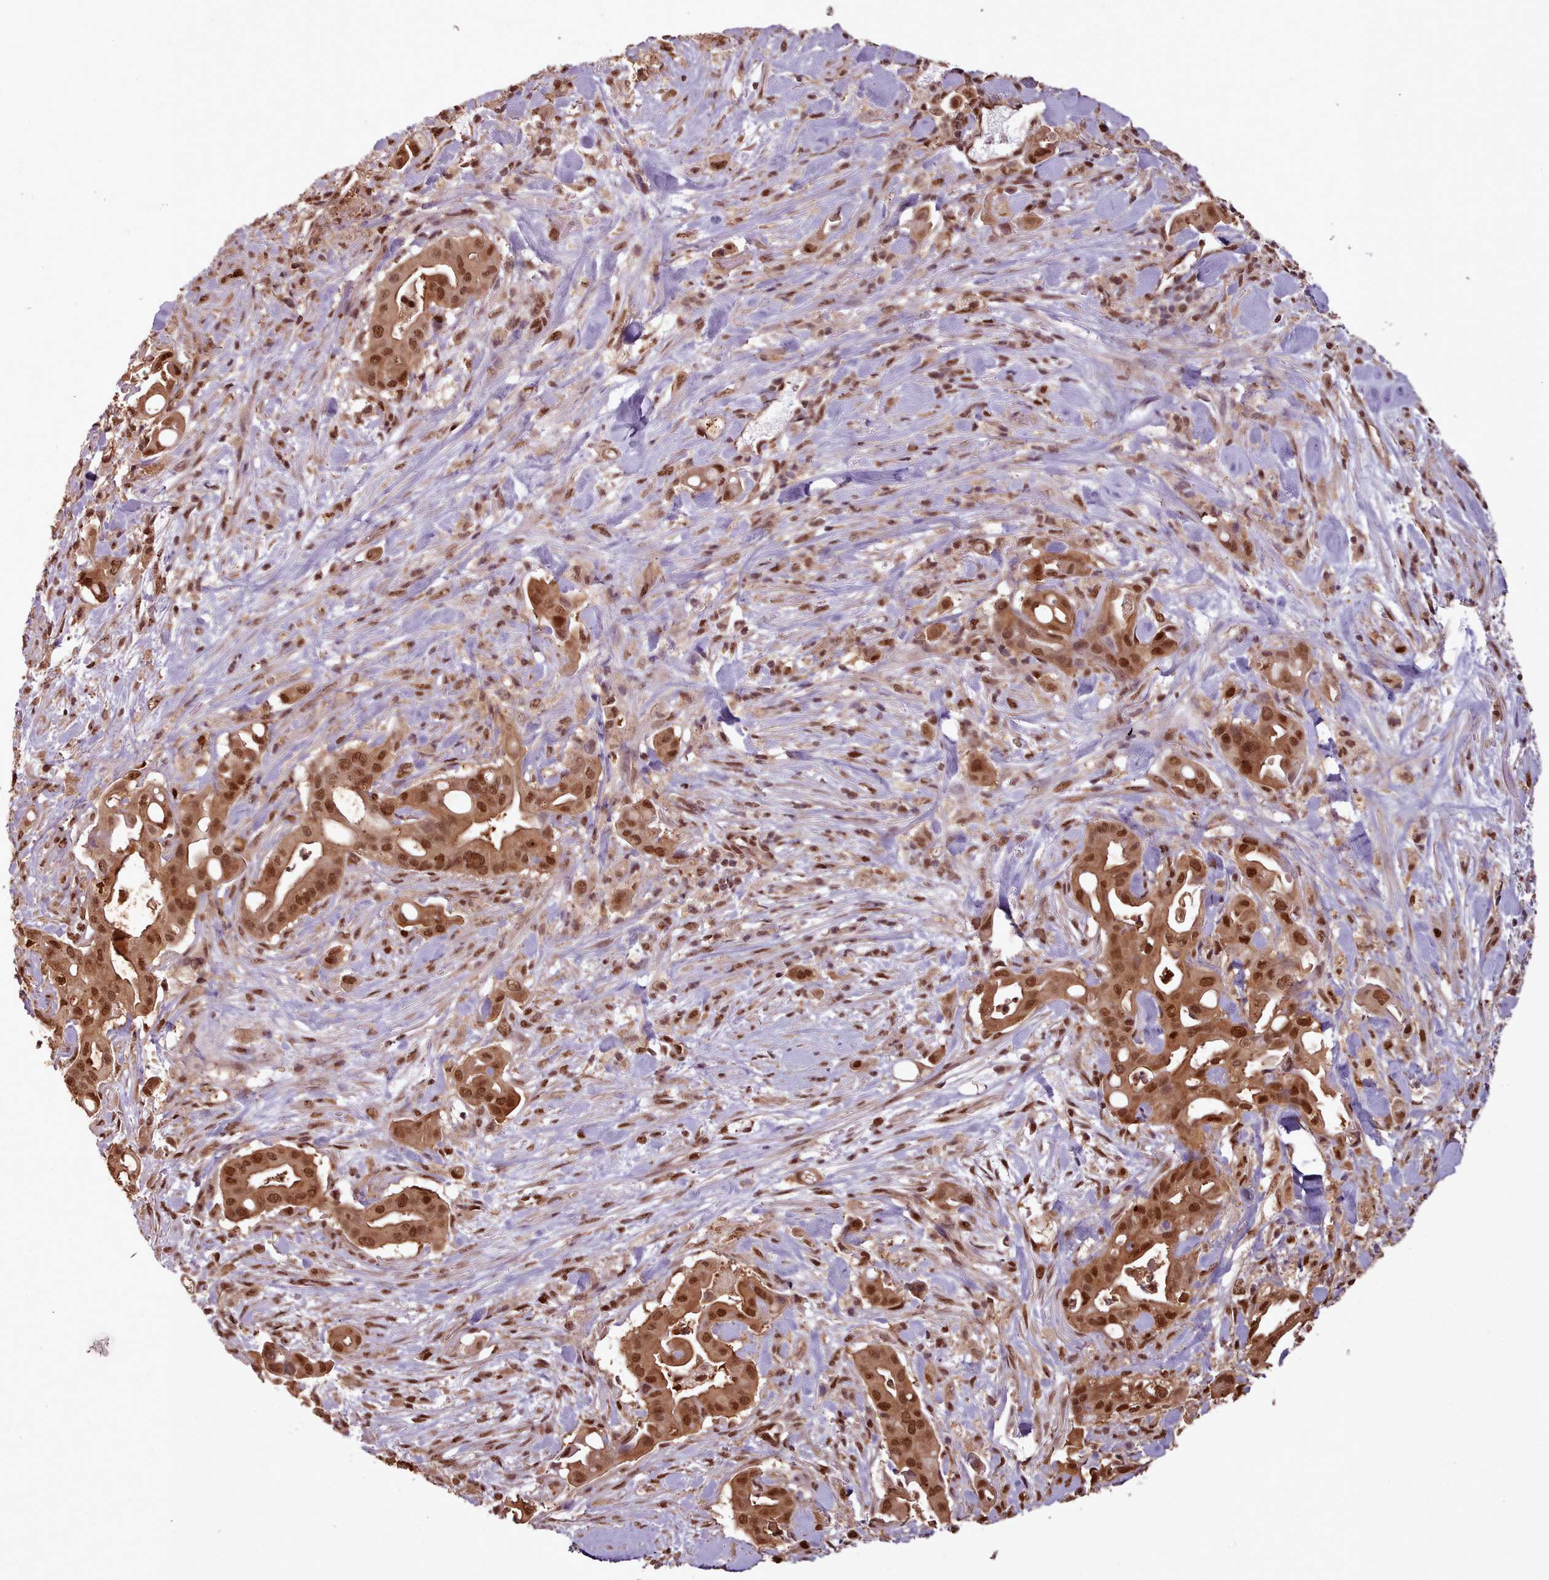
{"staining": {"intensity": "strong", "quantity": ">75%", "location": "cytoplasmic/membranous,nuclear"}, "tissue": "liver cancer", "cell_type": "Tumor cells", "image_type": "cancer", "snomed": [{"axis": "morphology", "description": "Cholangiocarcinoma"}, {"axis": "topography", "description": "Liver"}], "caption": "Liver cancer (cholangiocarcinoma) stained with IHC displays strong cytoplasmic/membranous and nuclear positivity in about >75% of tumor cells.", "gene": "RPS27A", "patient": {"sex": "female", "age": 68}}